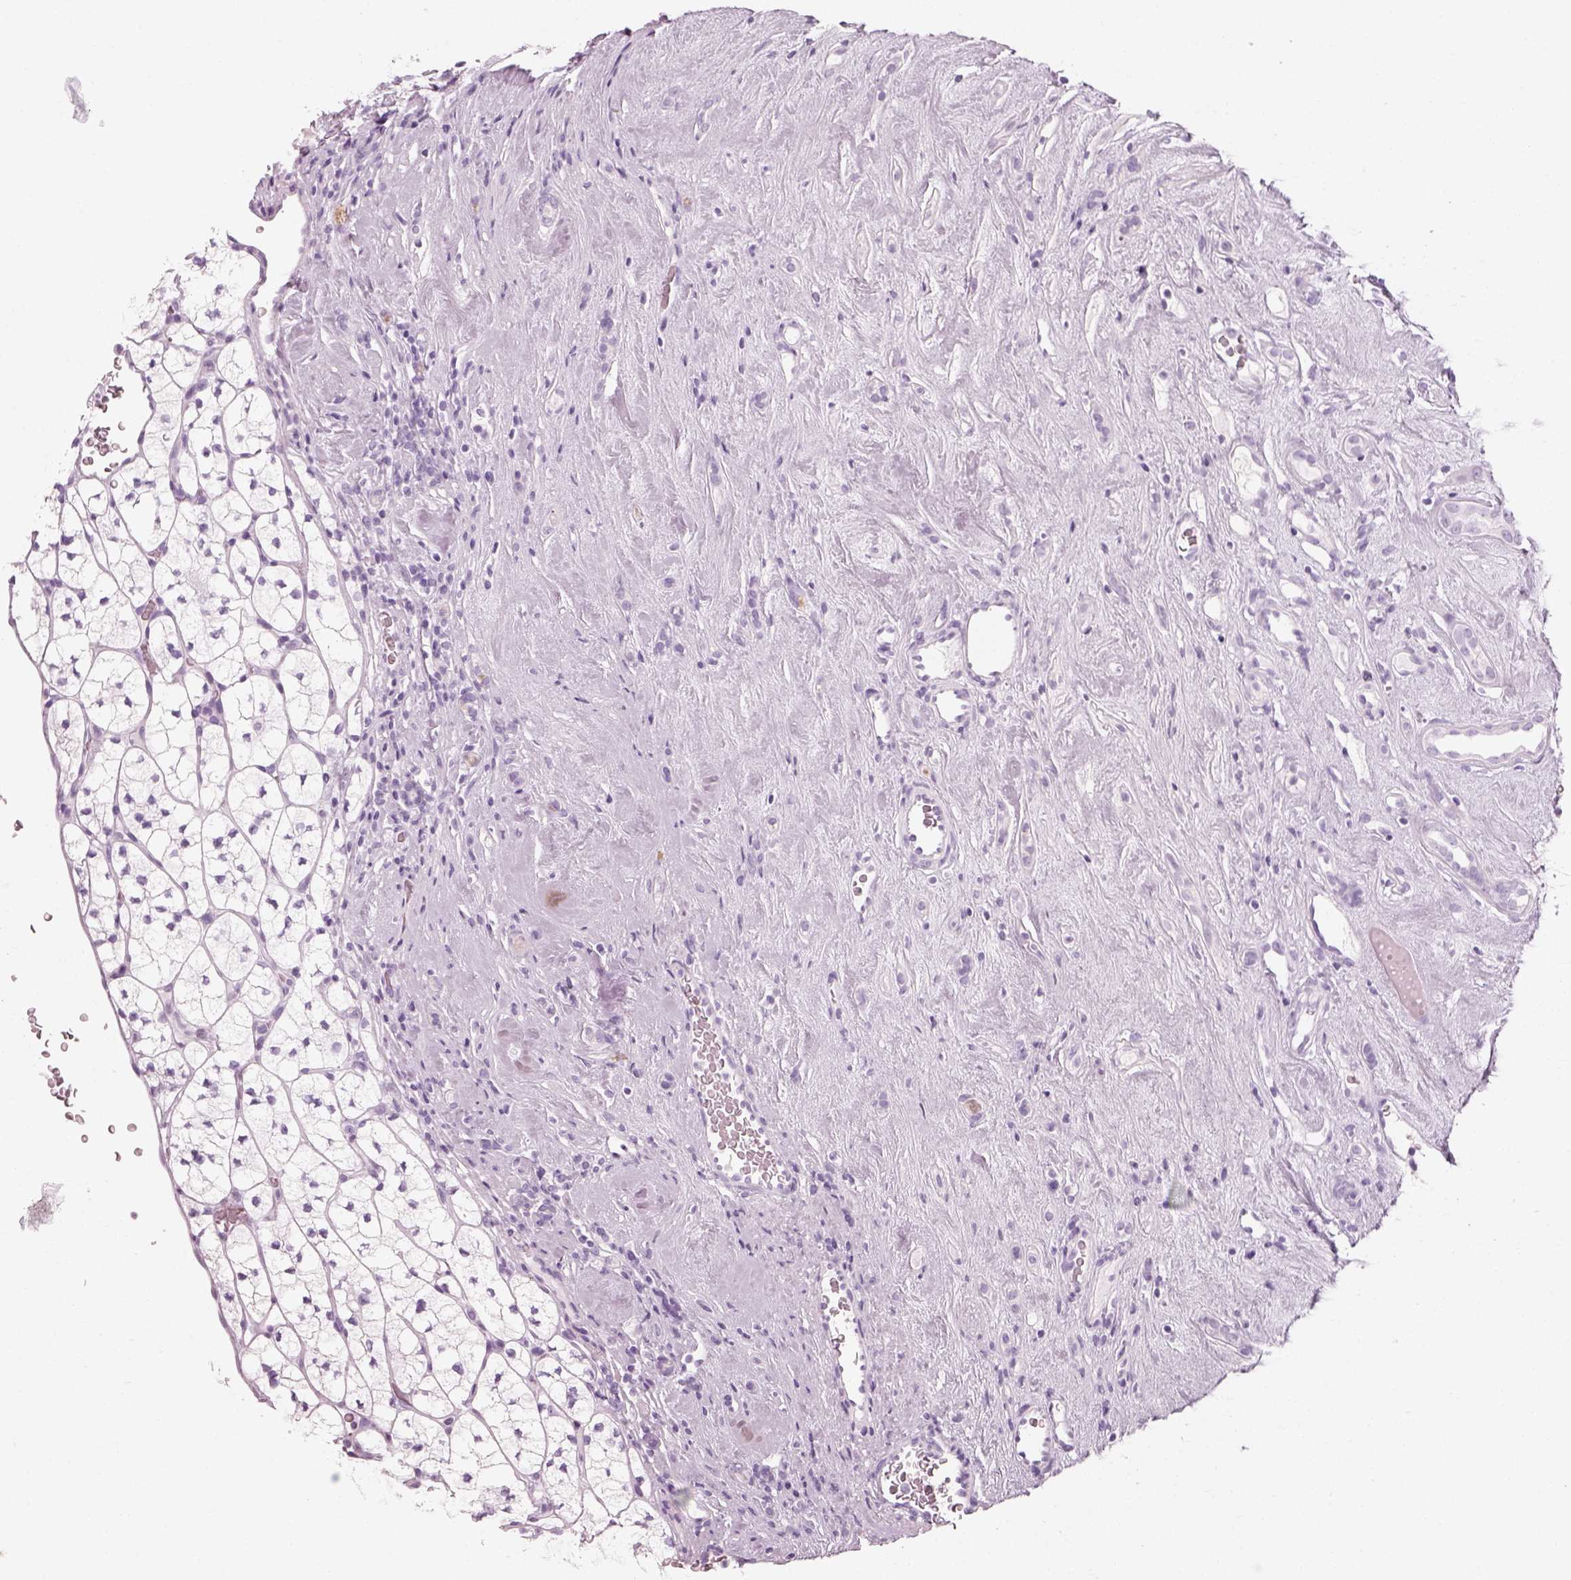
{"staining": {"intensity": "negative", "quantity": "none", "location": "none"}, "tissue": "renal cancer", "cell_type": "Tumor cells", "image_type": "cancer", "snomed": [{"axis": "morphology", "description": "Adenocarcinoma, NOS"}, {"axis": "topography", "description": "Kidney"}], "caption": "An immunohistochemistry (IHC) histopathology image of renal adenocarcinoma is shown. There is no staining in tumor cells of renal adenocarcinoma.", "gene": "CRYAA", "patient": {"sex": "female", "age": 89}}